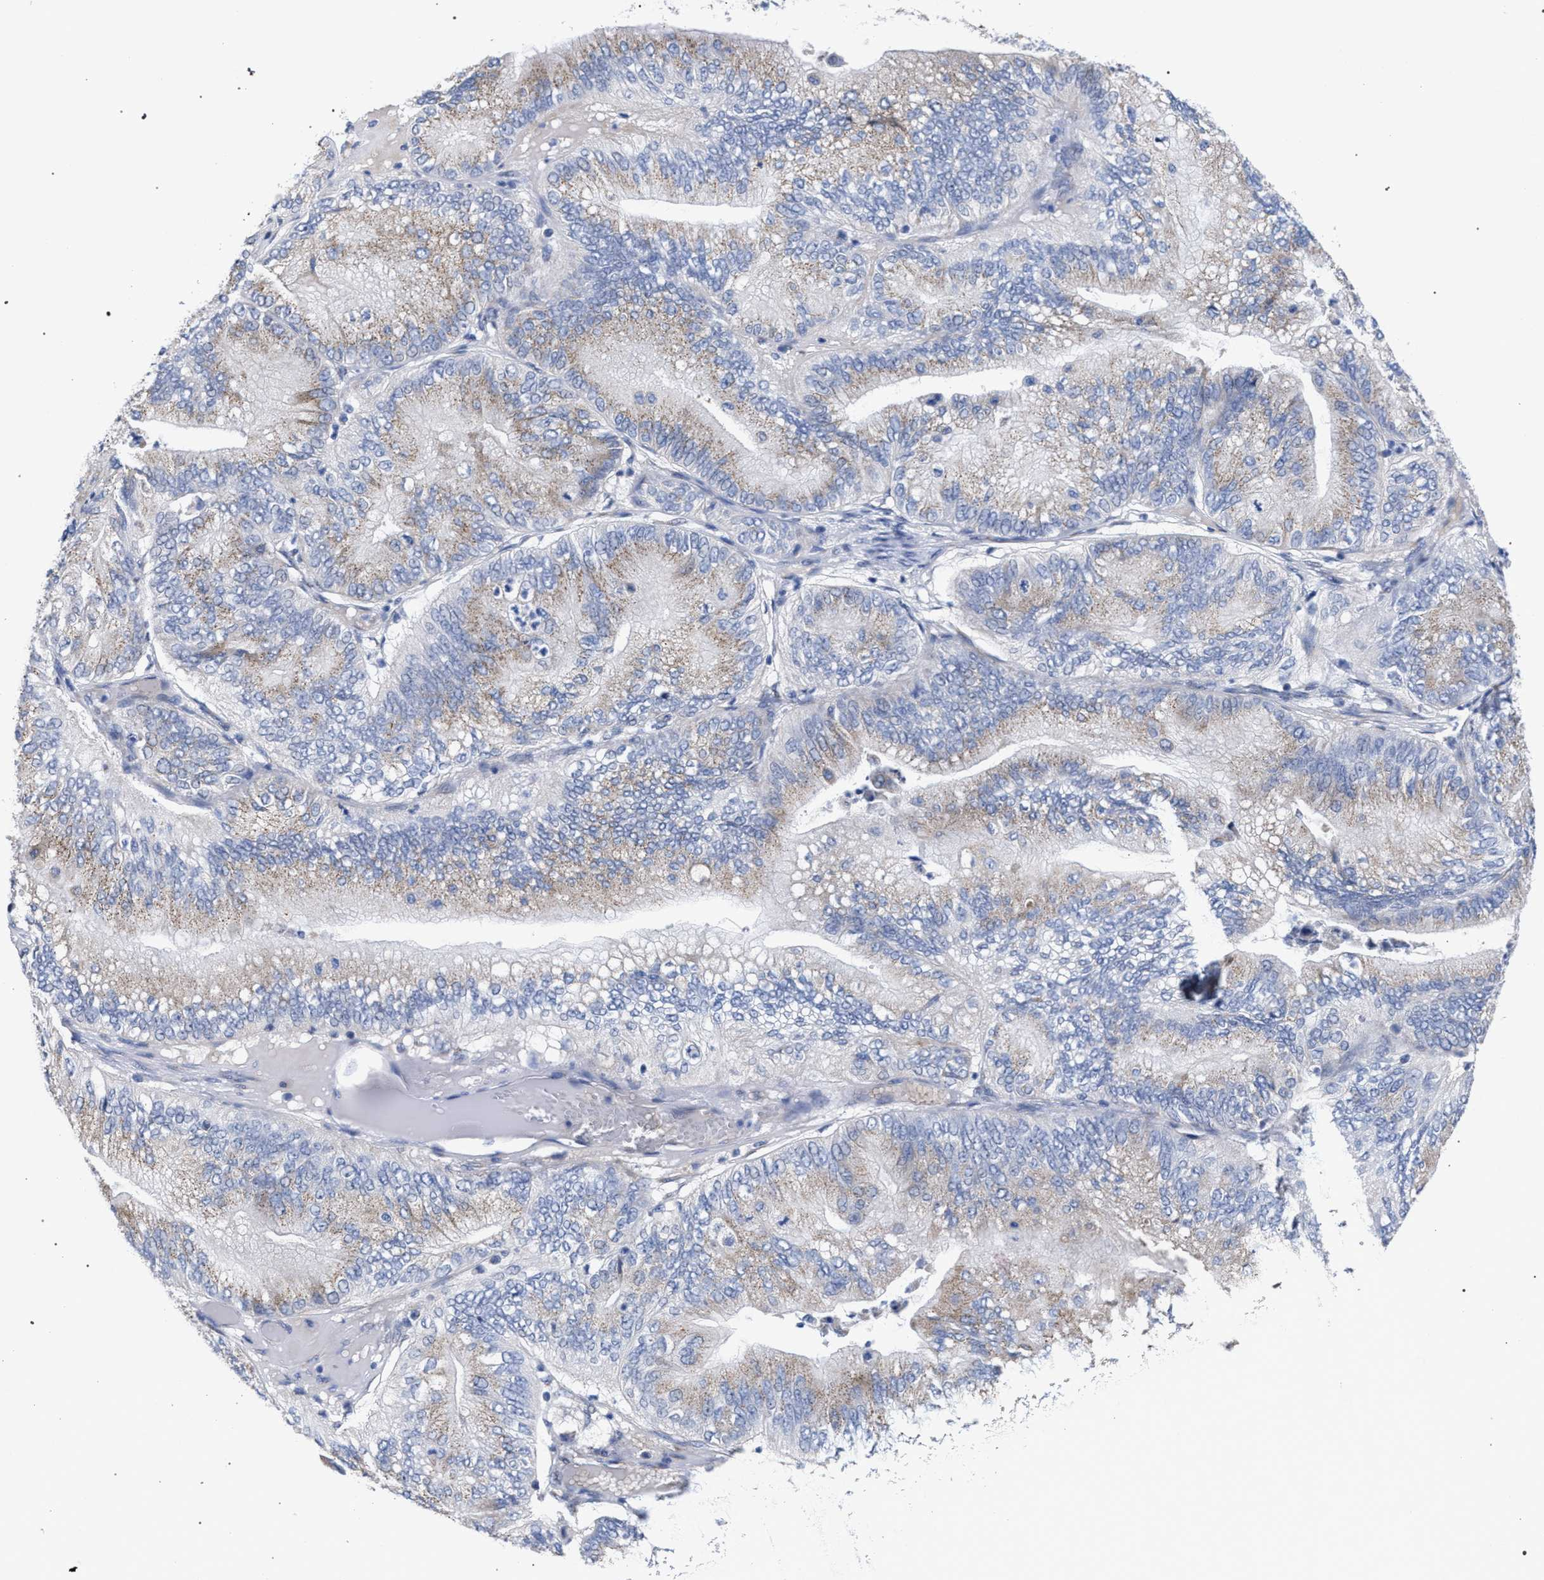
{"staining": {"intensity": "weak", "quantity": "25%-75%", "location": "cytoplasmic/membranous"}, "tissue": "ovarian cancer", "cell_type": "Tumor cells", "image_type": "cancer", "snomed": [{"axis": "morphology", "description": "Cystadenocarcinoma, mucinous, NOS"}, {"axis": "topography", "description": "Ovary"}], "caption": "Ovarian cancer was stained to show a protein in brown. There is low levels of weak cytoplasmic/membranous positivity in approximately 25%-75% of tumor cells.", "gene": "GOLGA2", "patient": {"sex": "female", "age": 61}}